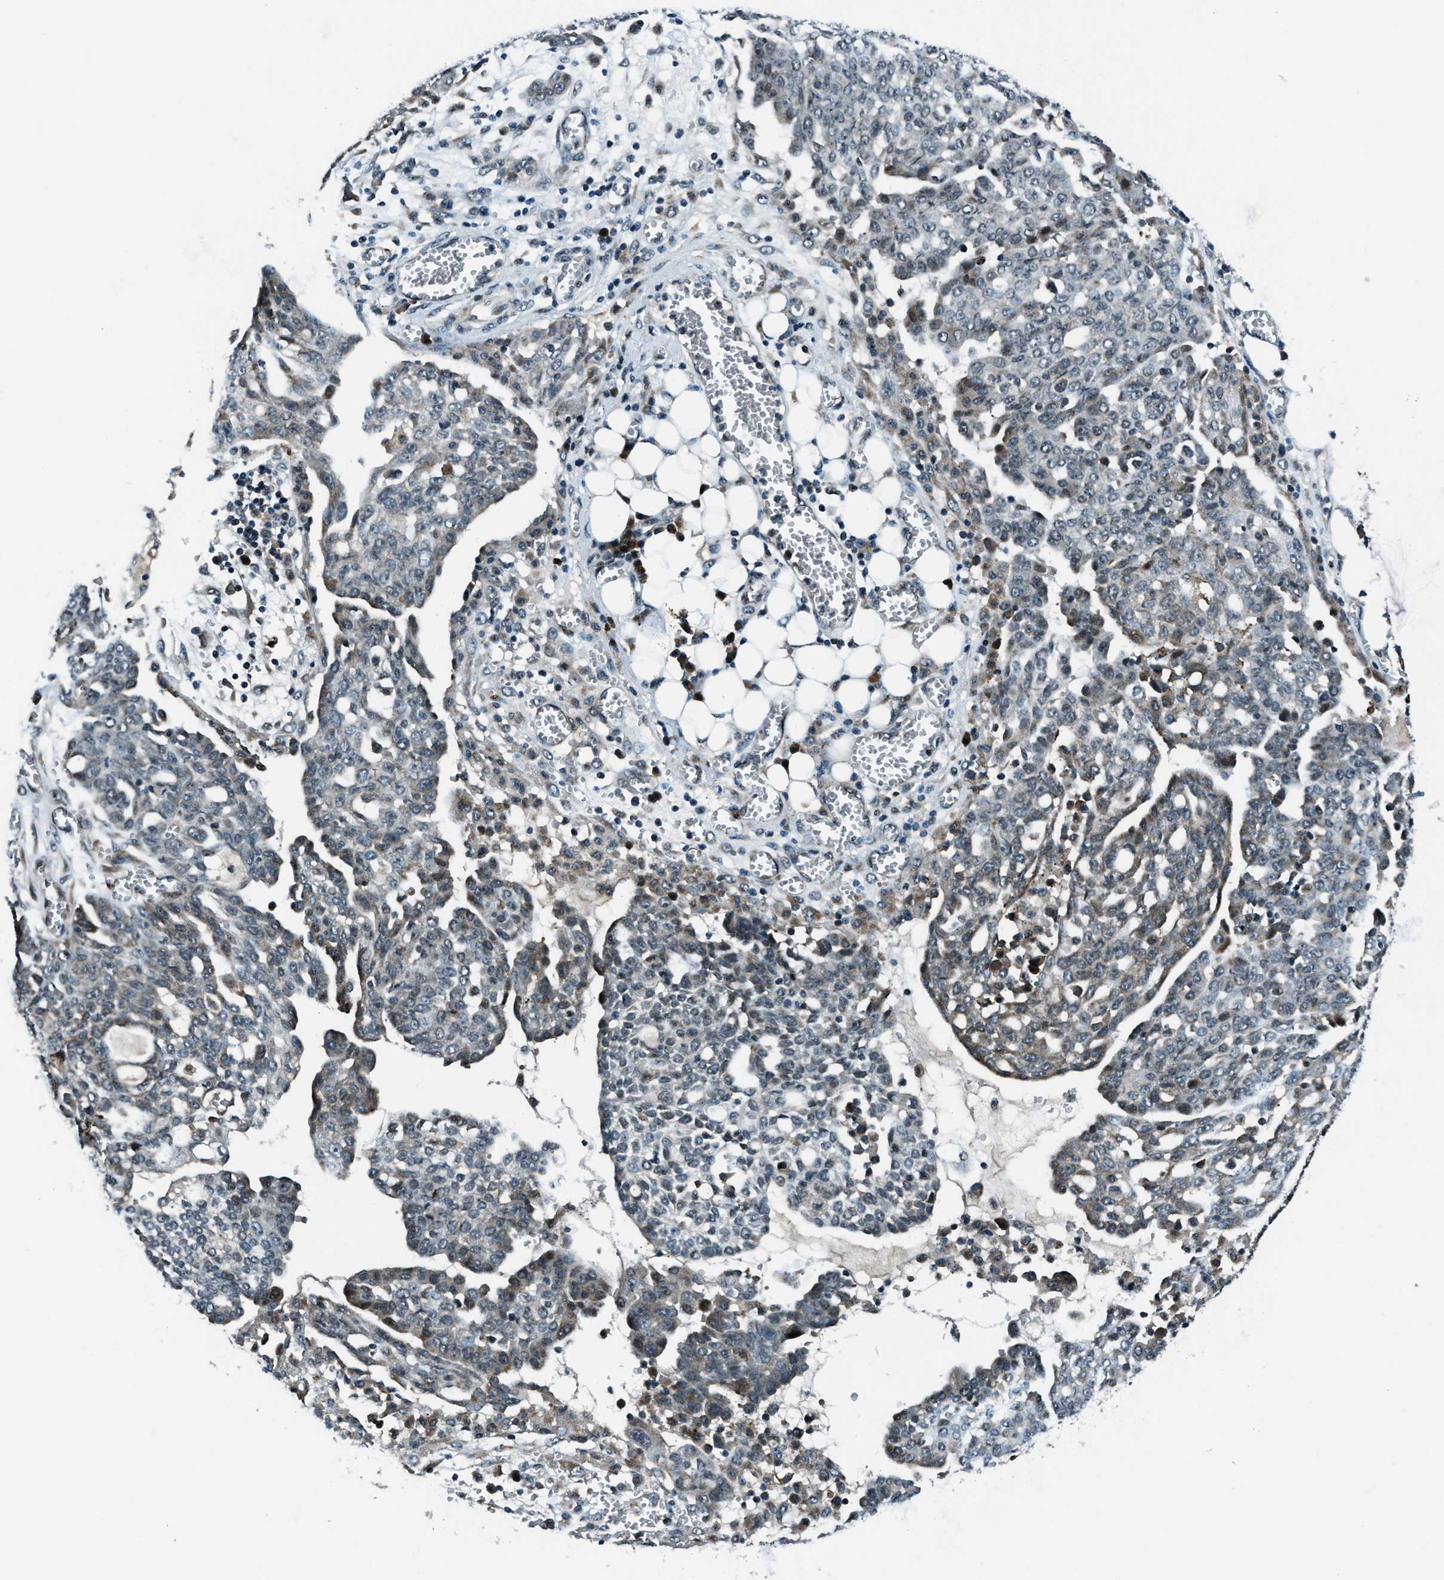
{"staining": {"intensity": "weak", "quantity": "<25%", "location": "cytoplasmic/membranous,nuclear"}, "tissue": "ovarian cancer", "cell_type": "Tumor cells", "image_type": "cancer", "snomed": [{"axis": "morphology", "description": "Cystadenocarcinoma, serous, NOS"}, {"axis": "topography", "description": "Soft tissue"}, {"axis": "topography", "description": "Ovary"}], "caption": "DAB immunohistochemical staining of serous cystadenocarcinoma (ovarian) shows no significant positivity in tumor cells.", "gene": "ACTL9", "patient": {"sex": "female", "age": 57}}